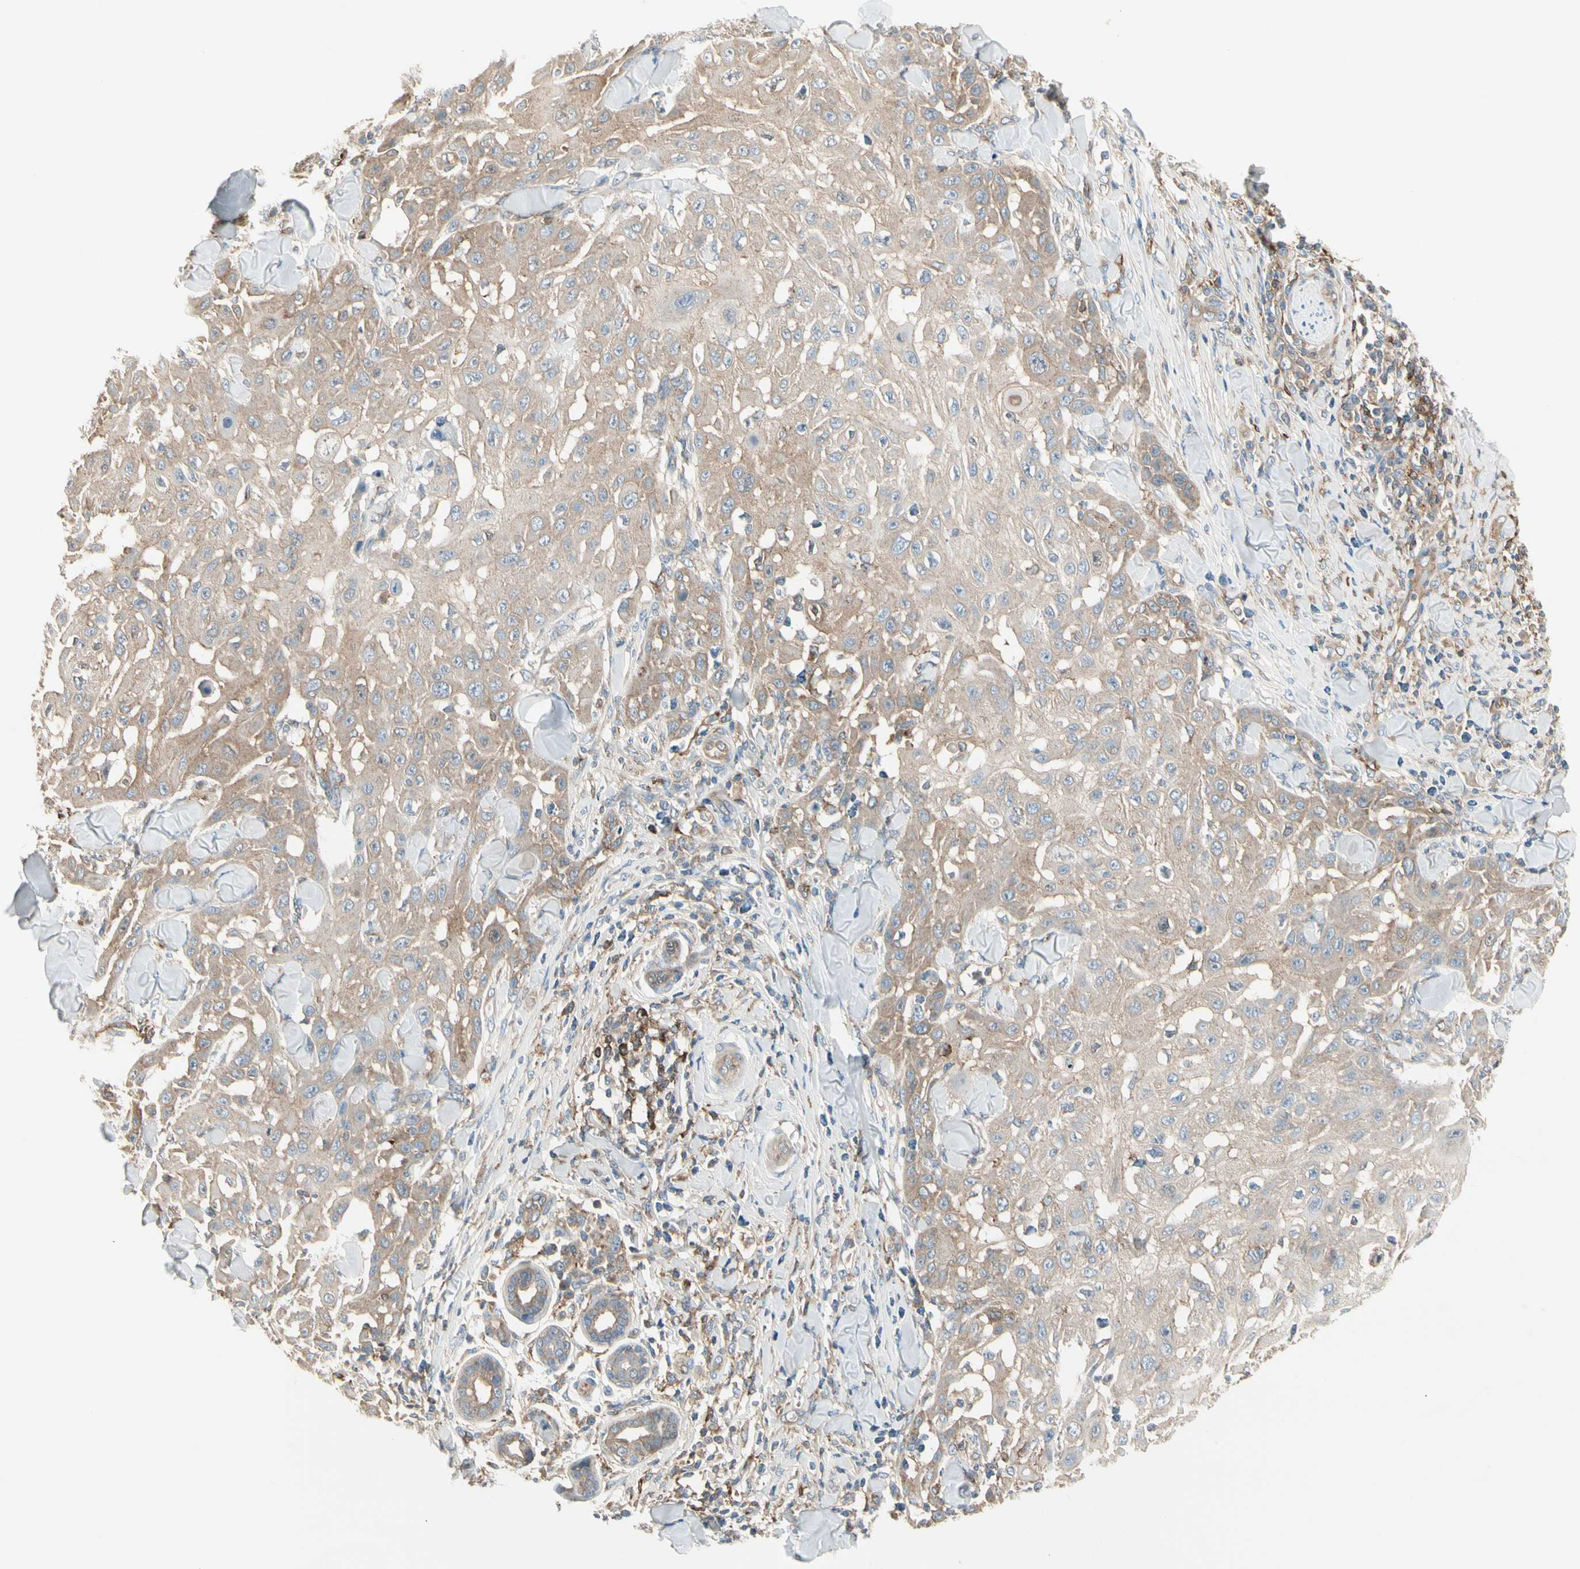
{"staining": {"intensity": "weak", "quantity": ">75%", "location": "cytoplasmic/membranous"}, "tissue": "skin cancer", "cell_type": "Tumor cells", "image_type": "cancer", "snomed": [{"axis": "morphology", "description": "Squamous cell carcinoma, NOS"}, {"axis": "topography", "description": "Skin"}], "caption": "A low amount of weak cytoplasmic/membranous staining is seen in approximately >75% of tumor cells in squamous cell carcinoma (skin) tissue.", "gene": "AGFG1", "patient": {"sex": "male", "age": 24}}